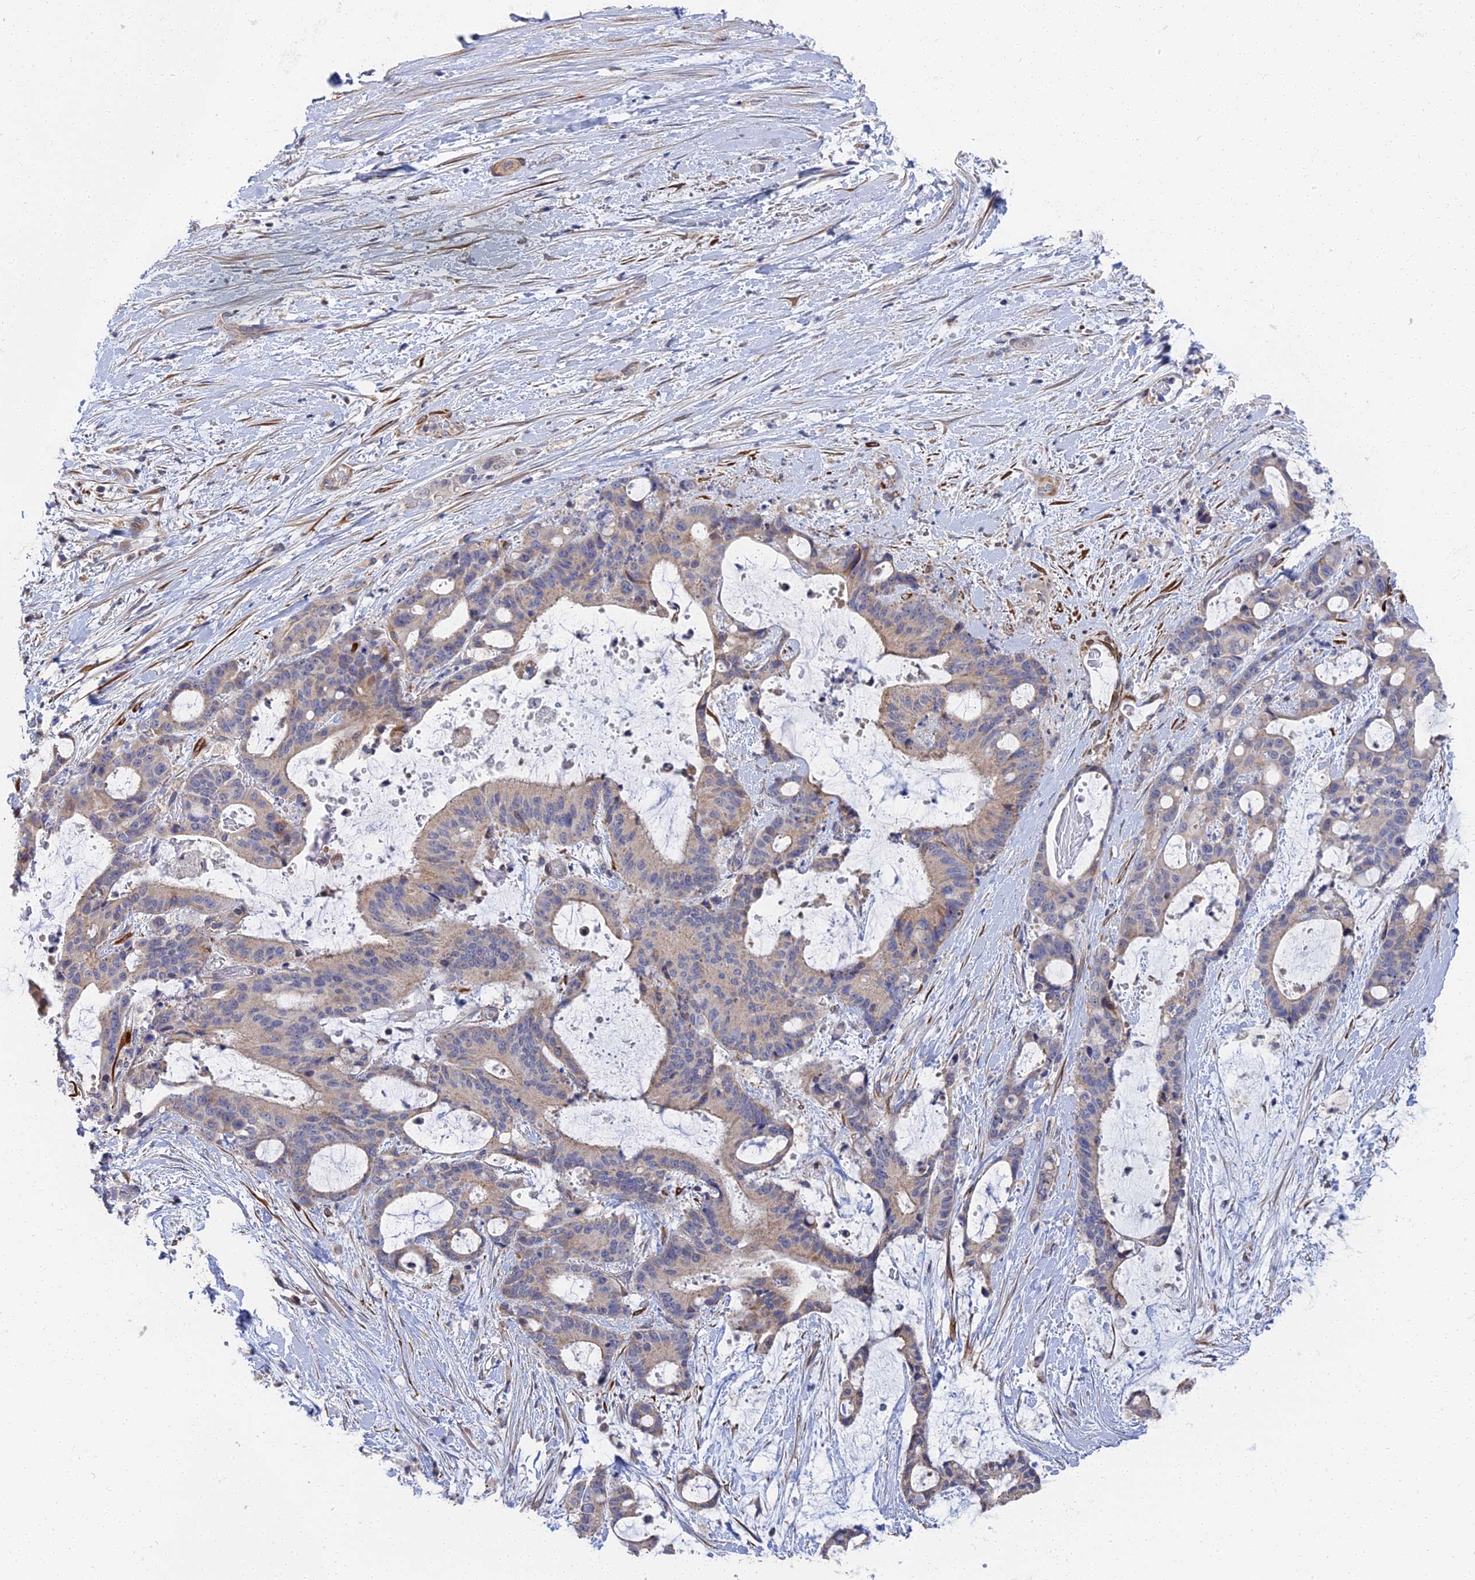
{"staining": {"intensity": "weak", "quantity": "<25%", "location": "cytoplasmic/membranous"}, "tissue": "liver cancer", "cell_type": "Tumor cells", "image_type": "cancer", "snomed": [{"axis": "morphology", "description": "Normal tissue, NOS"}, {"axis": "morphology", "description": "Cholangiocarcinoma"}, {"axis": "topography", "description": "Liver"}, {"axis": "topography", "description": "Peripheral nerve tissue"}], "caption": "This is an IHC micrograph of human cholangiocarcinoma (liver). There is no positivity in tumor cells.", "gene": "CCDC113", "patient": {"sex": "female", "age": 73}}